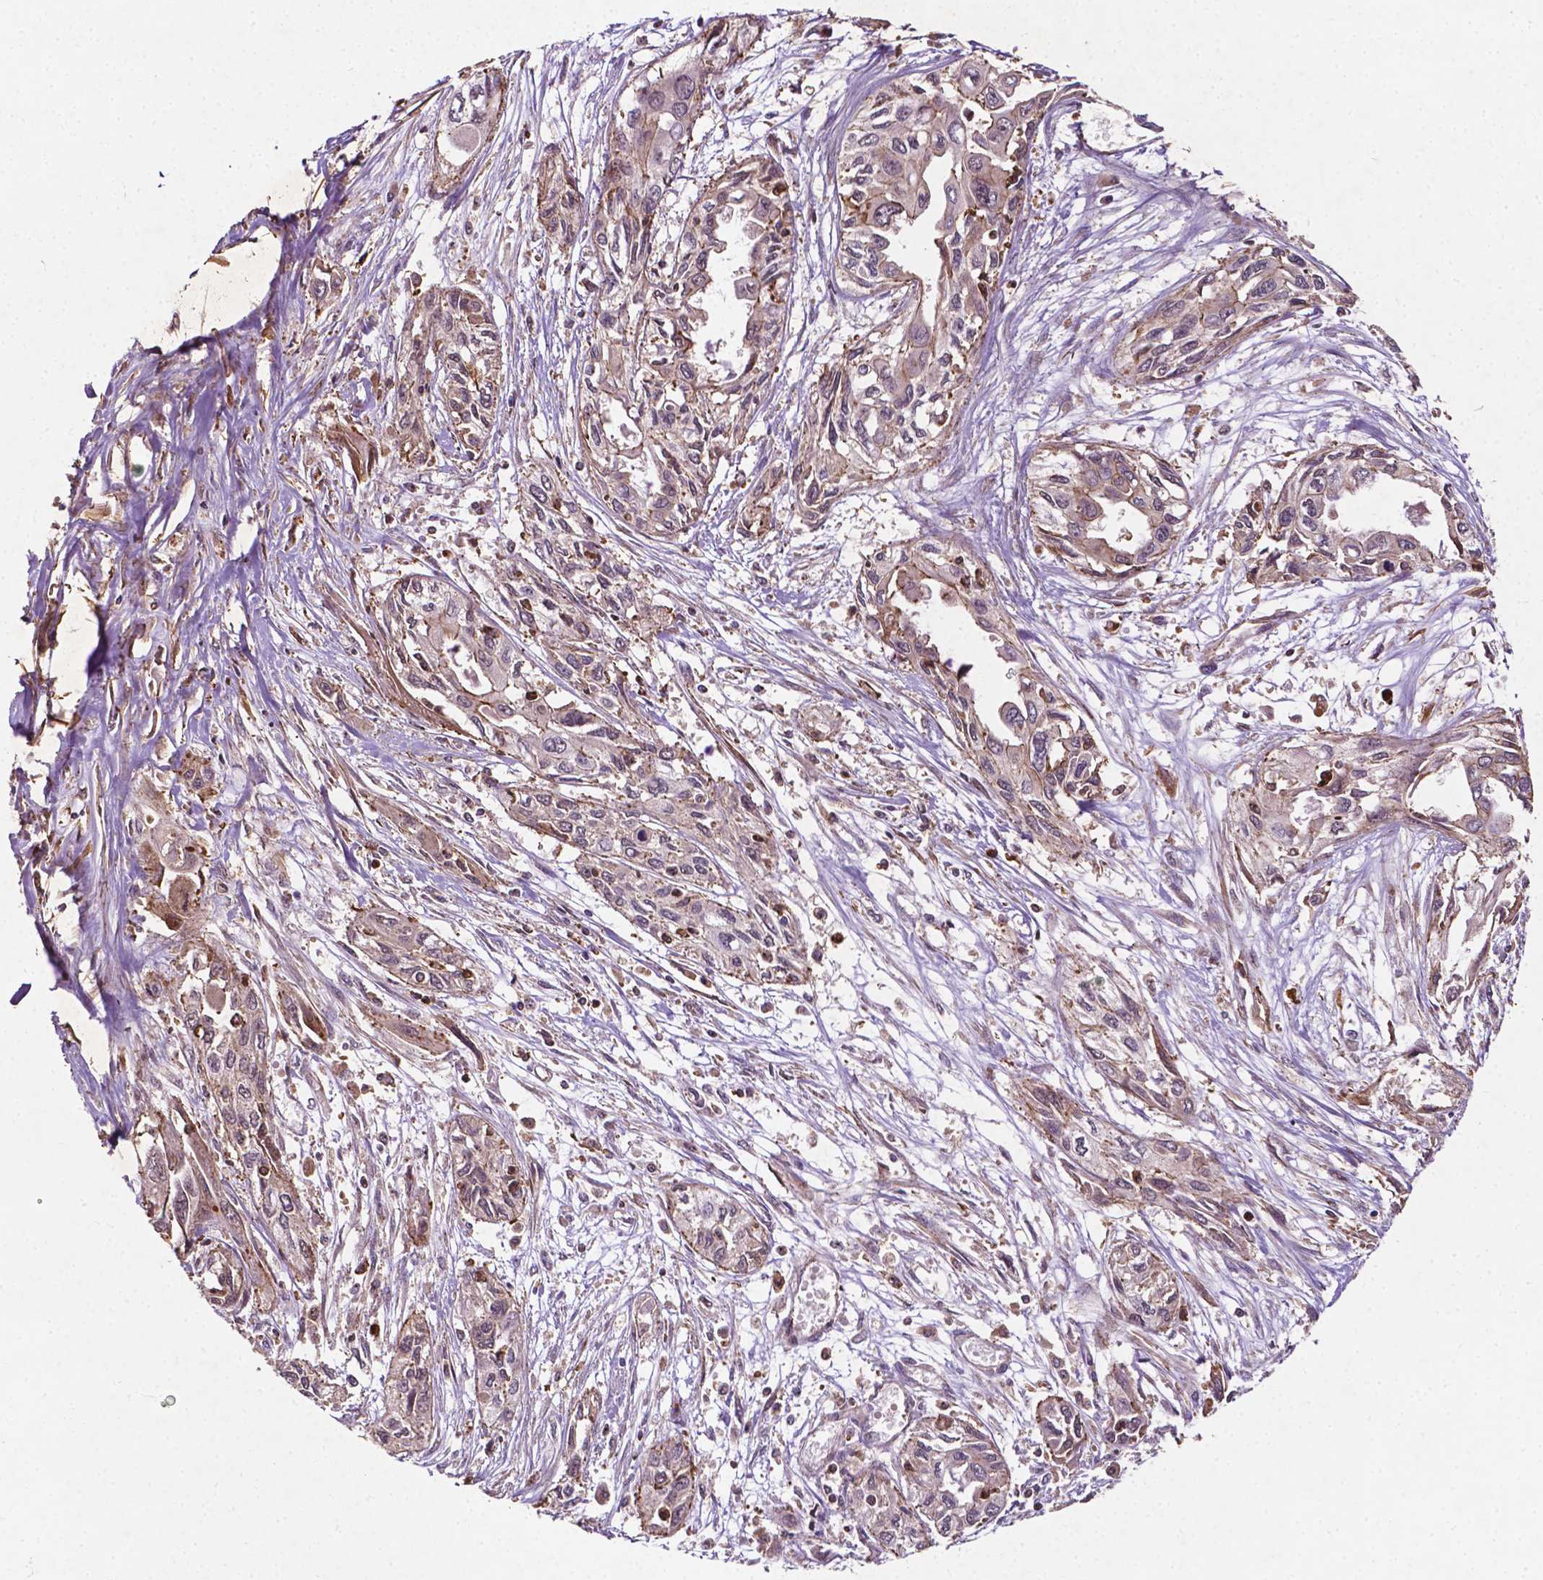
{"staining": {"intensity": "weak", "quantity": "25%-75%", "location": "cytoplasmic/membranous"}, "tissue": "pancreatic cancer", "cell_type": "Tumor cells", "image_type": "cancer", "snomed": [{"axis": "morphology", "description": "Adenocarcinoma, NOS"}, {"axis": "topography", "description": "Pancreas"}], "caption": "Immunohistochemical staining of human adenocarcinoma (pancreatic) shows weak cytoplasmic/membranous protein expression in about 25%-75% of tumor cells.", "gene": "ZMYND19", "patient": {"sex": "female", "age": 55}}